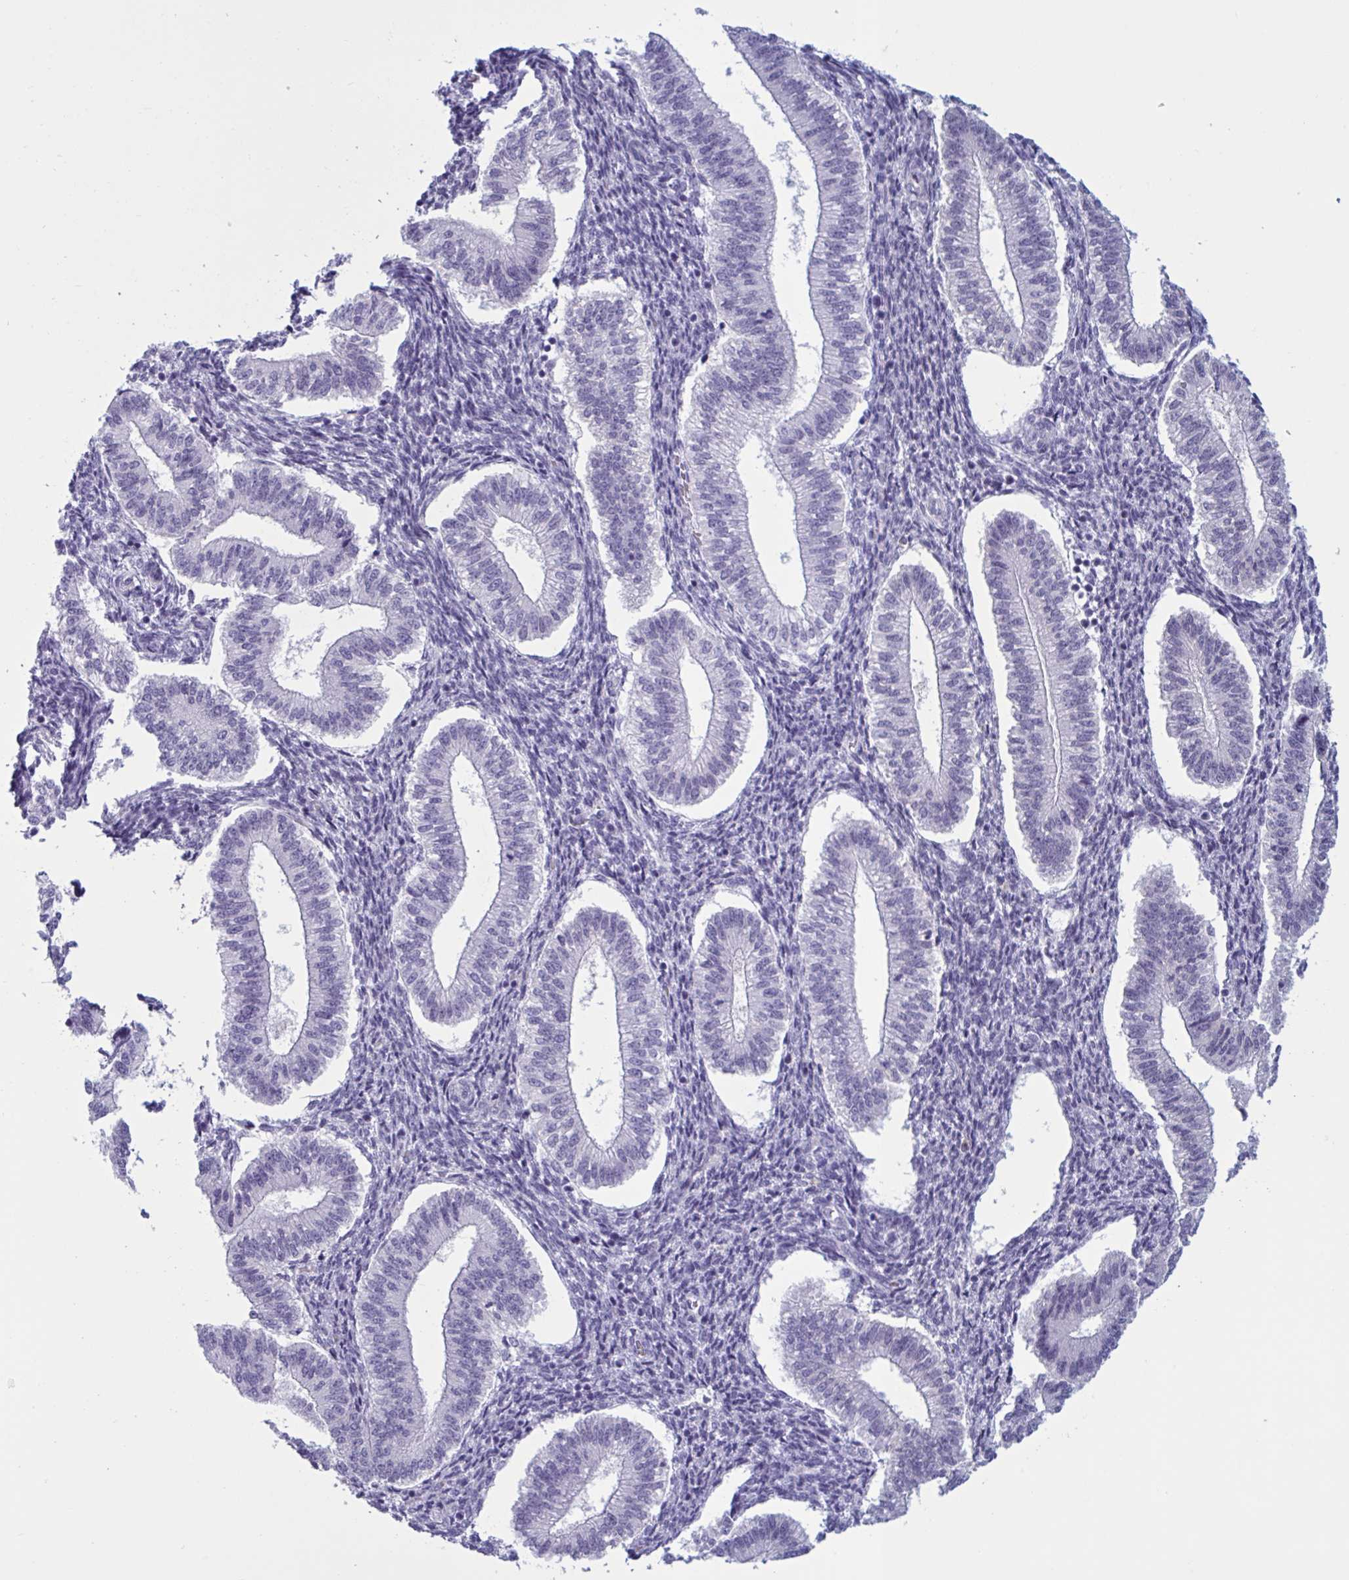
{"staining": {"intensity": "negative", "quantity": "none", "location": "none"}, "tissue": "endometrium", "cell_type": "Cells in endometrial stroma", "image_type": "normal", "snomed": [{"axis": "morphology", "description": "Normal tissue, NOS"}, {"axis": "topography", "description": "Endometrium"}], "caption": "IHC micrograph of unremarkable human endometrium stained for a protein (brown), which reveals no expression in cells in endometrial stroma. The staining was performed using DAB to visualize the protein expression in brown, while the nuclei were stained in blue with hematoxylin (Magnification: 20x).", "gene": "OR1L3", "patient": {"sex": "female", "age": 25}}